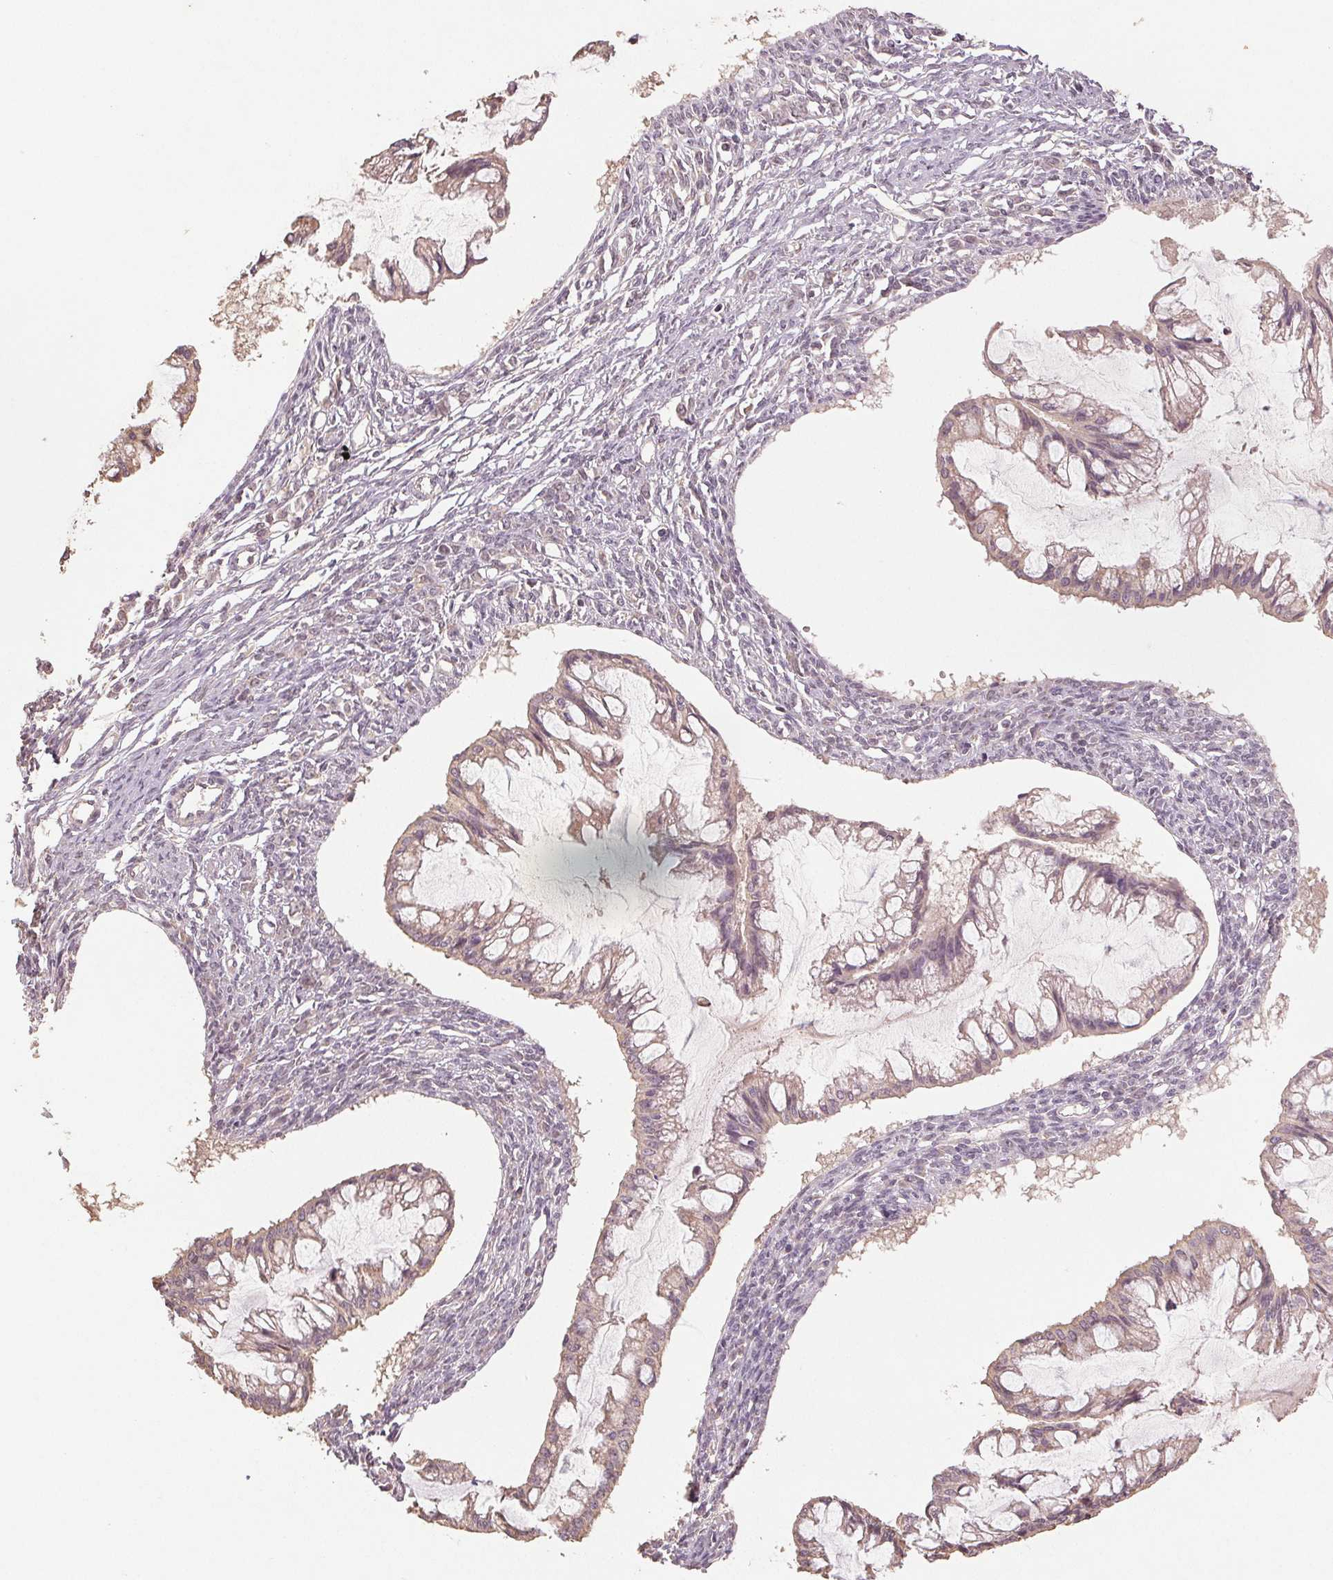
{"staining": {"intensity": "weak", "quantity": "<25%", "location": "cytoplasmic/membranous"}, "tissue": "ovarian cancer", "cell_type": "Tumor cells", "image_type": "cancer", "snomed": [{"axis": "morphology", "description": "Cystadenocarcinoma, mucinous, NOS"}, {"axis": "topography", "description": "Ovary"}], "caption": "The immunohistochemistry micrograph has no significant staining in tumor cells of ovarian cancer tissue.", "gene": "COX14", "patient": {"sex": "female", "age": 73}}